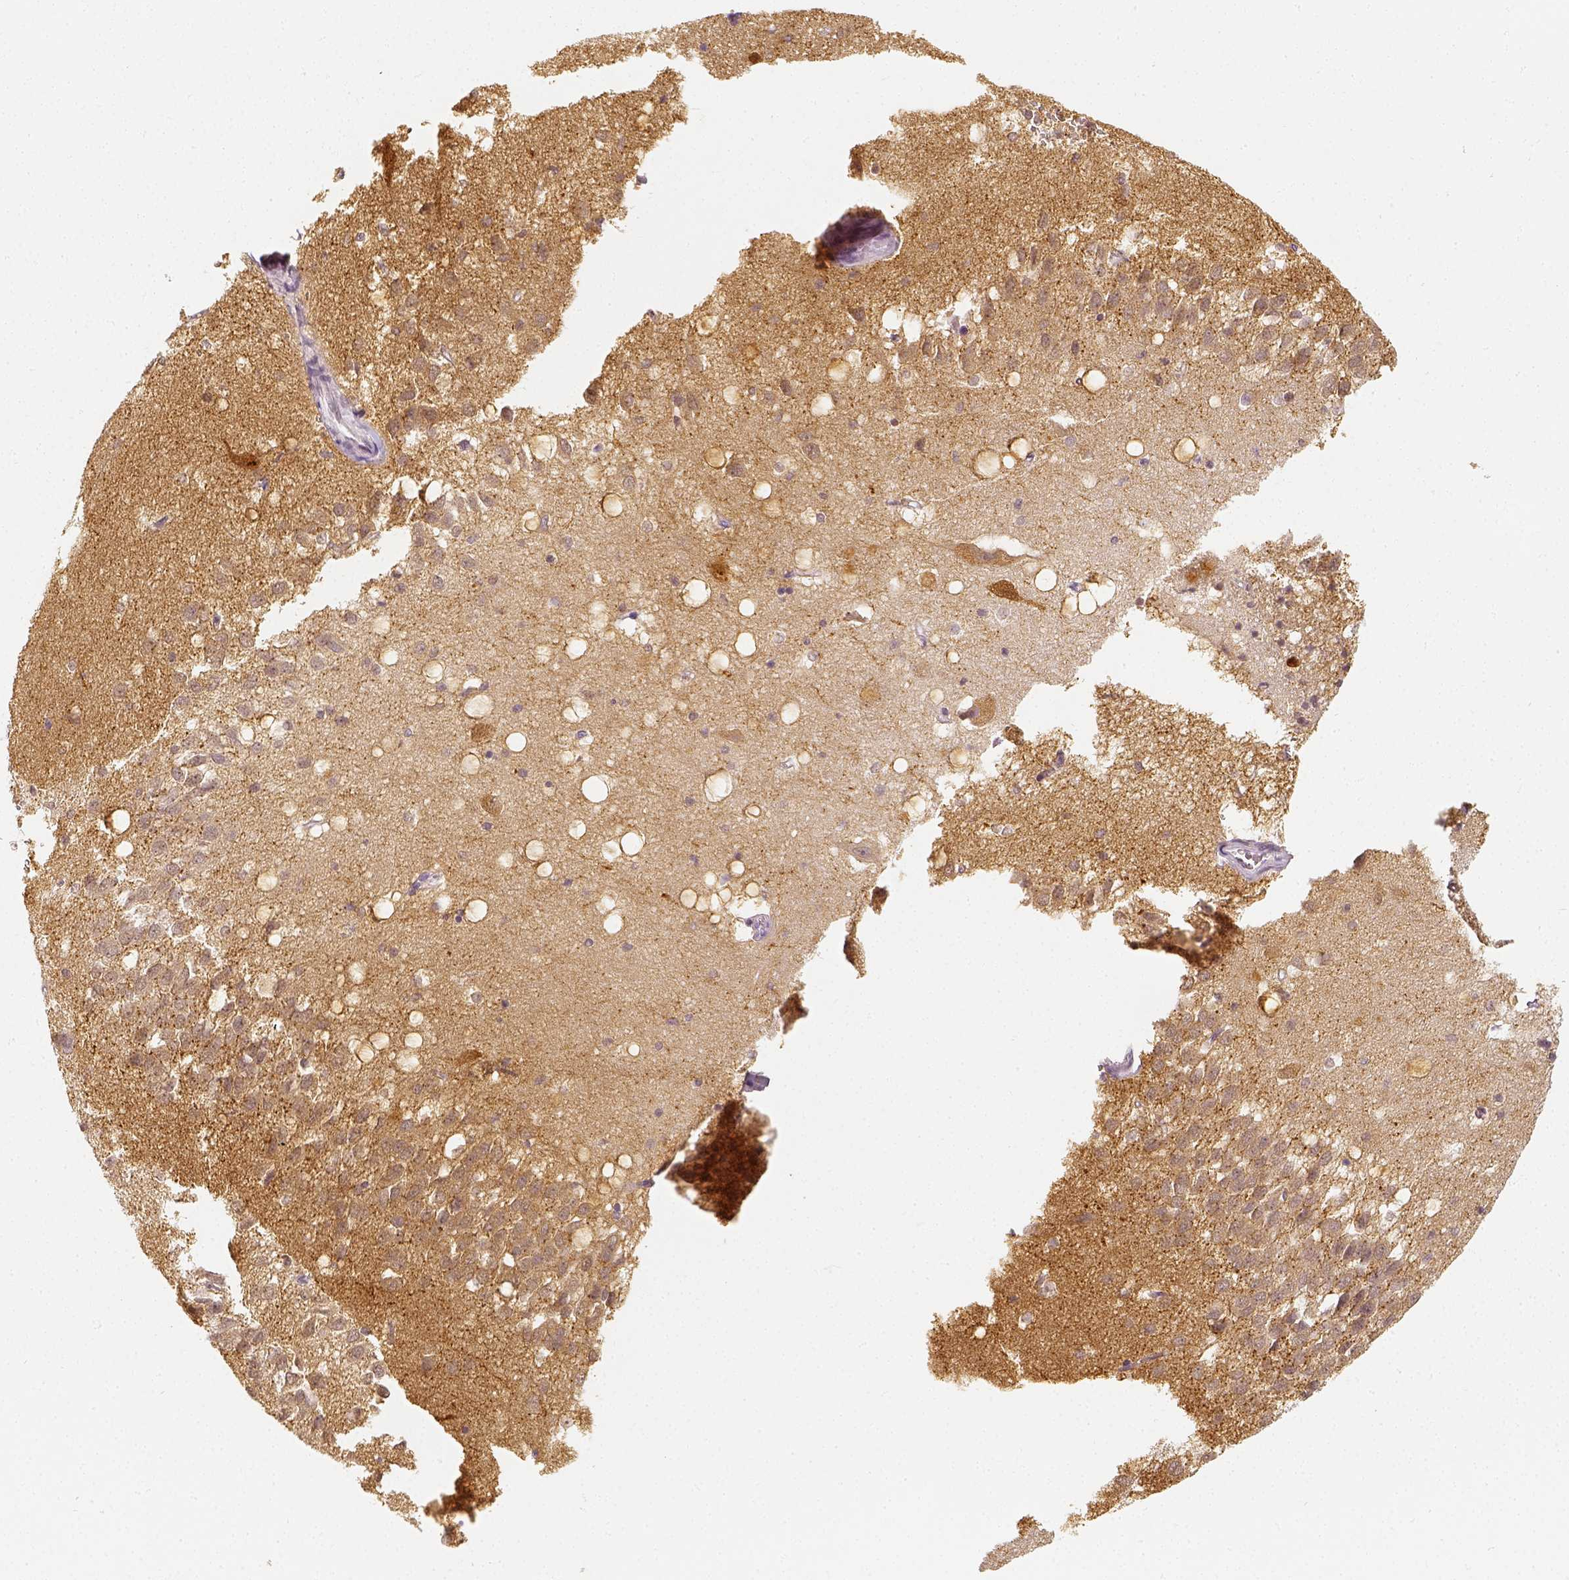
{"staining": {"intensity": "negative", "quantity": "none", "location": "none"}, "tissue": "hippocampus", "cell_type": "Glial cells", "image_type": "normal", "snomed": [{"axis": "morphology", "description": "Normal tissue, NOS"}, {"axis": "topography", "description": "Hippocampus"}], "caption": "Immunohistochemistry (IHC) of unremarkable hippocampus shows no expression in glial cells. (Brightfield microscopy of DAB (3,3'-diaminobenzidine) IHC at high magnification).", "gene": "NECAB2", "patient": {"sex": "male", "age": 58}}